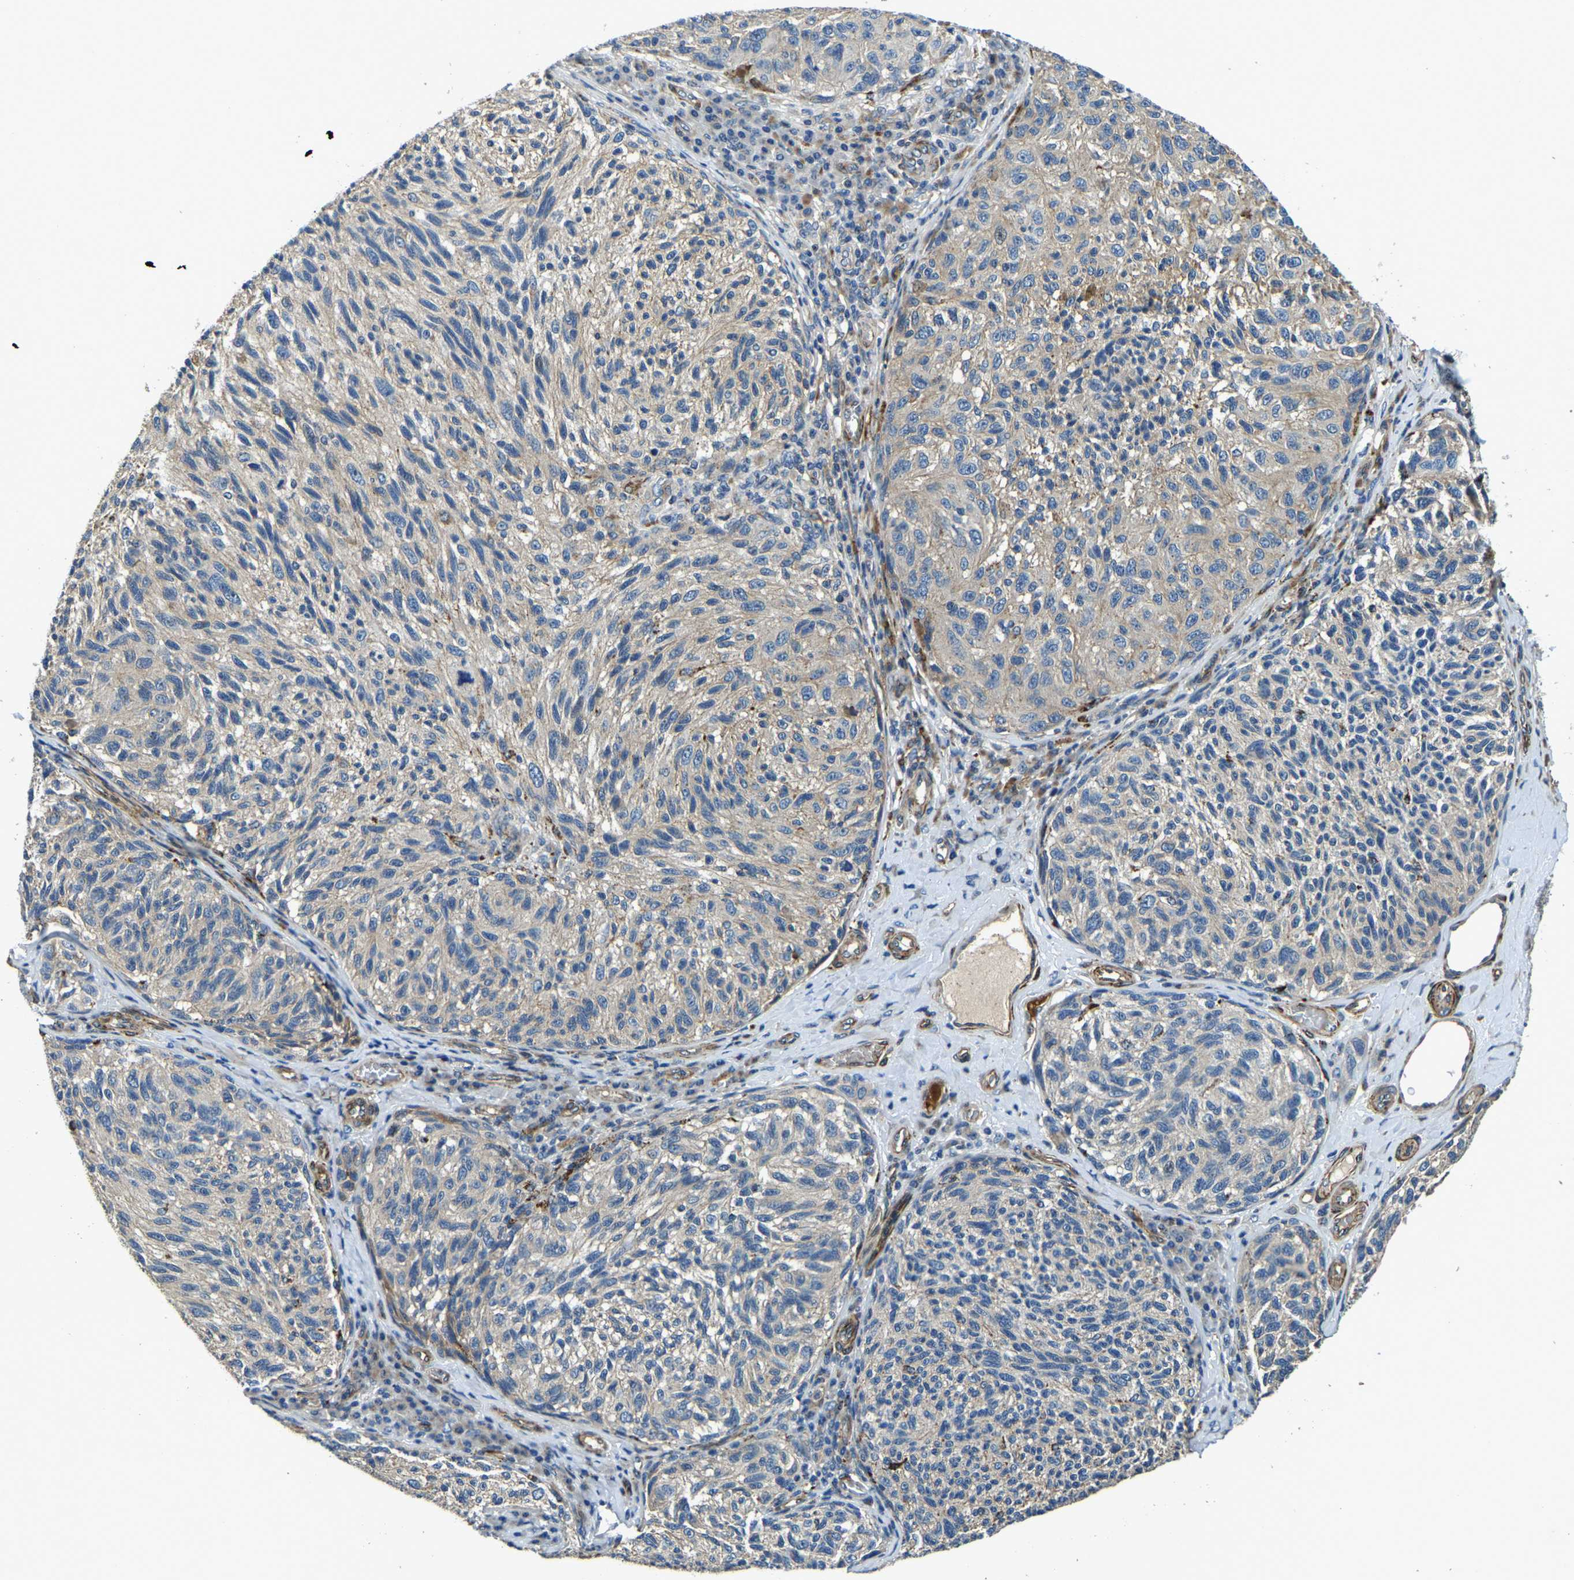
{"staining": {"intensity": "weak", "quantity": "<25%", "location": "cytoplasmic/membranous"}, "tissue": "melanoma", "cell_type": "Tumor cells", "image_type": "cancer", "snomed": [{"axis": "morphology", "description": "Malignant melanoma, NOS"}, {"axis": "topography", "description": "Skin"}], "caption": "This is an IHC micrograph of malignant melanoma. There is no expression in tumor cells.", "gene": "RNF39", "patient": {"sex": "female", "age": 73}}